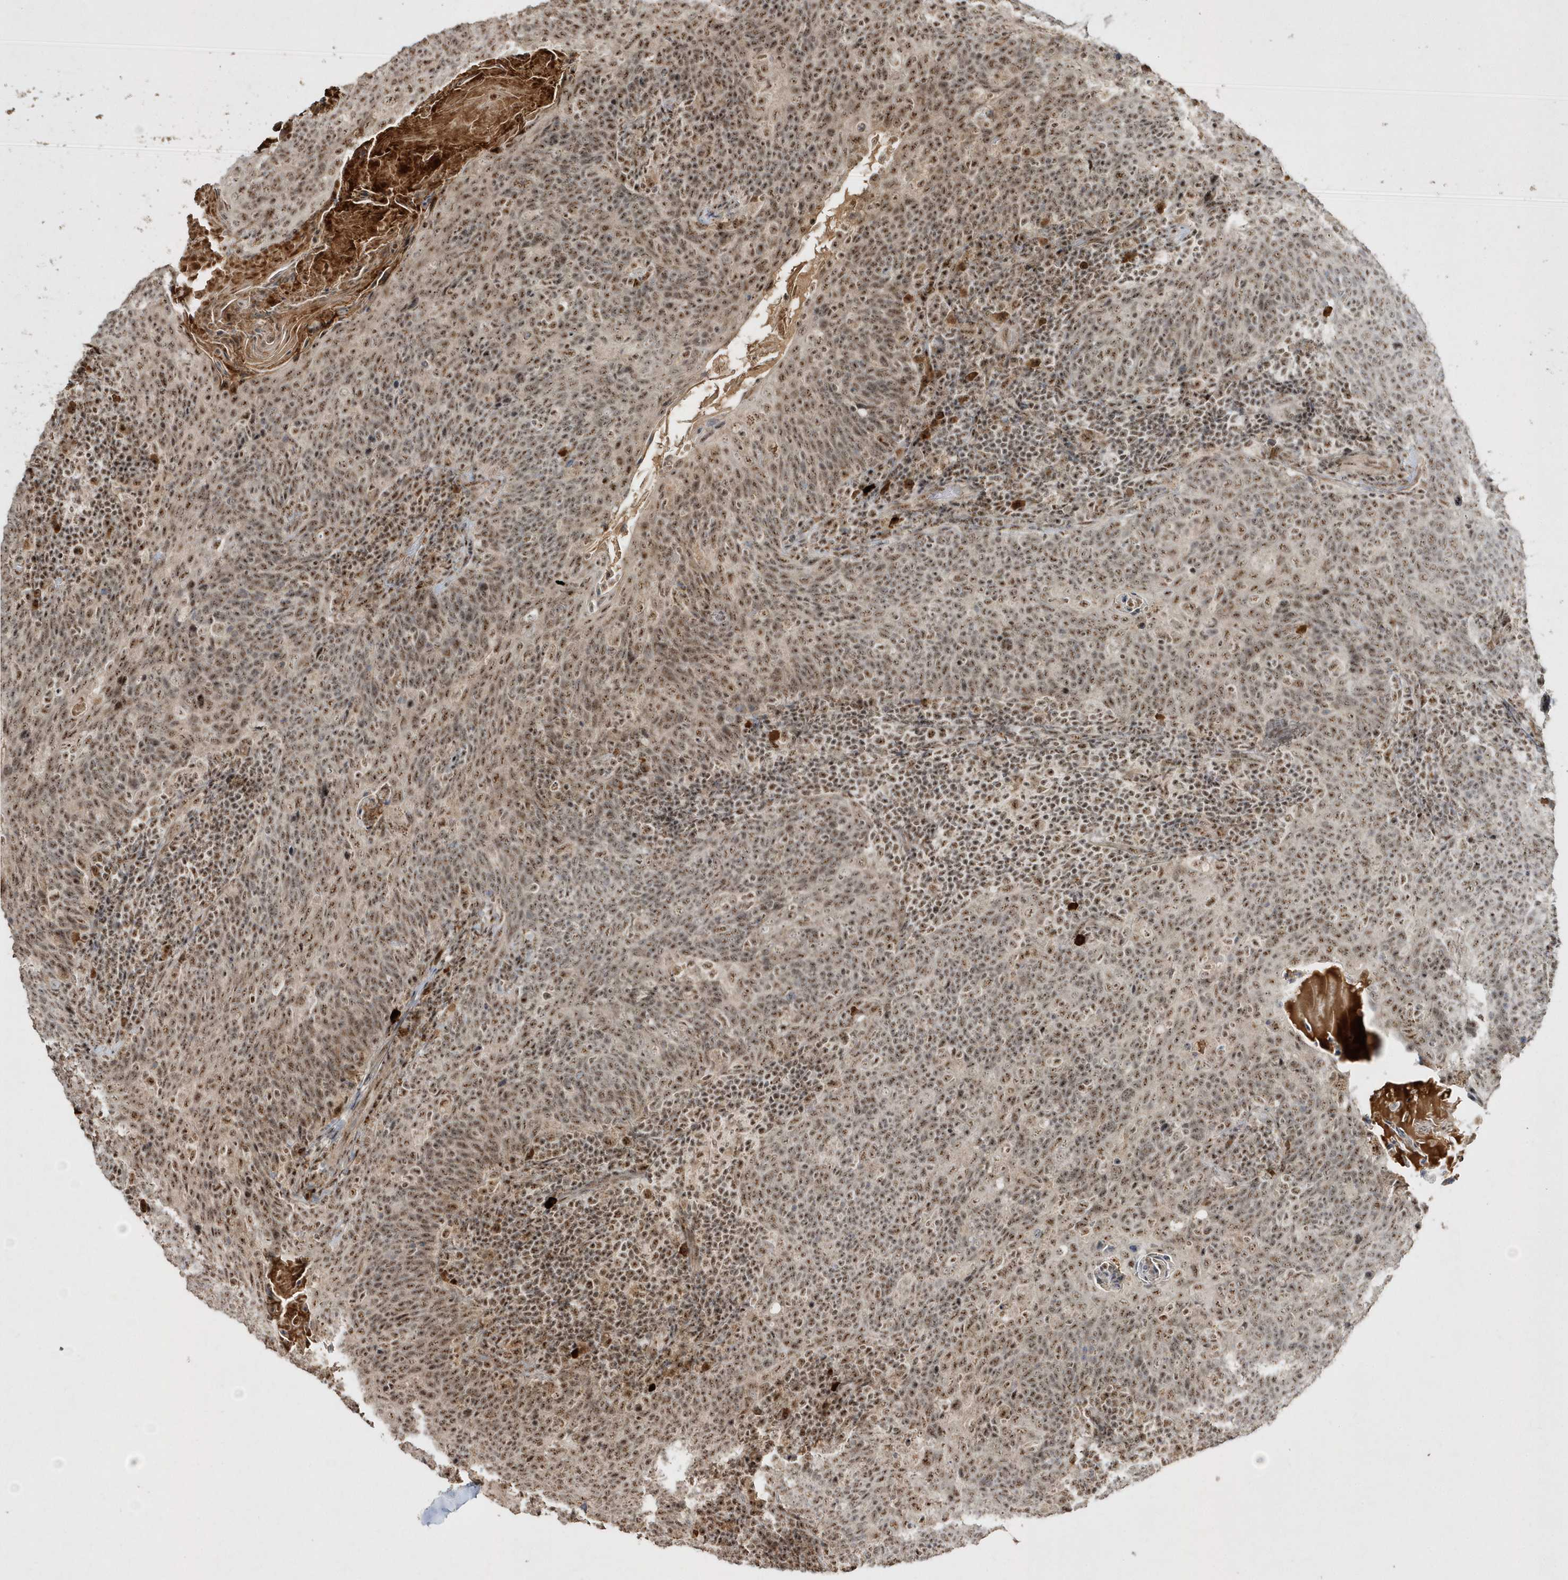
{"staining": {"intensity": "moderate", "quantity": ">75%", "location": "nuclear"}, "tissue": "head and neck cancer", "cell_type": "Tumor cells", "image_type": "cancer", "snomed": [{"axis": "morphology", "description": "Squamous cell carcinoma, NOS"}, {"axis": "morphology", "description": "Squamous cell carcinoma, metastatic, NOS"}, {"axis": "topography", "description": "Lymph node"}, {"axis": "topography", "description": "Head-Neck"}], "caption": "Protein expression by immunohistochemistry exhibits moderate nuclear positivity in about >75% of tumor cells in metastatic squamous cell carcinoma (head and neck). Using DAB (3,3'-diaminobenzidine) (brown) and hematoxylin (blue) stains, captured at high magnification using brightfield microscopy.", "gene": "POLR3B", "patient": {"sex": "male", "age": 62}}